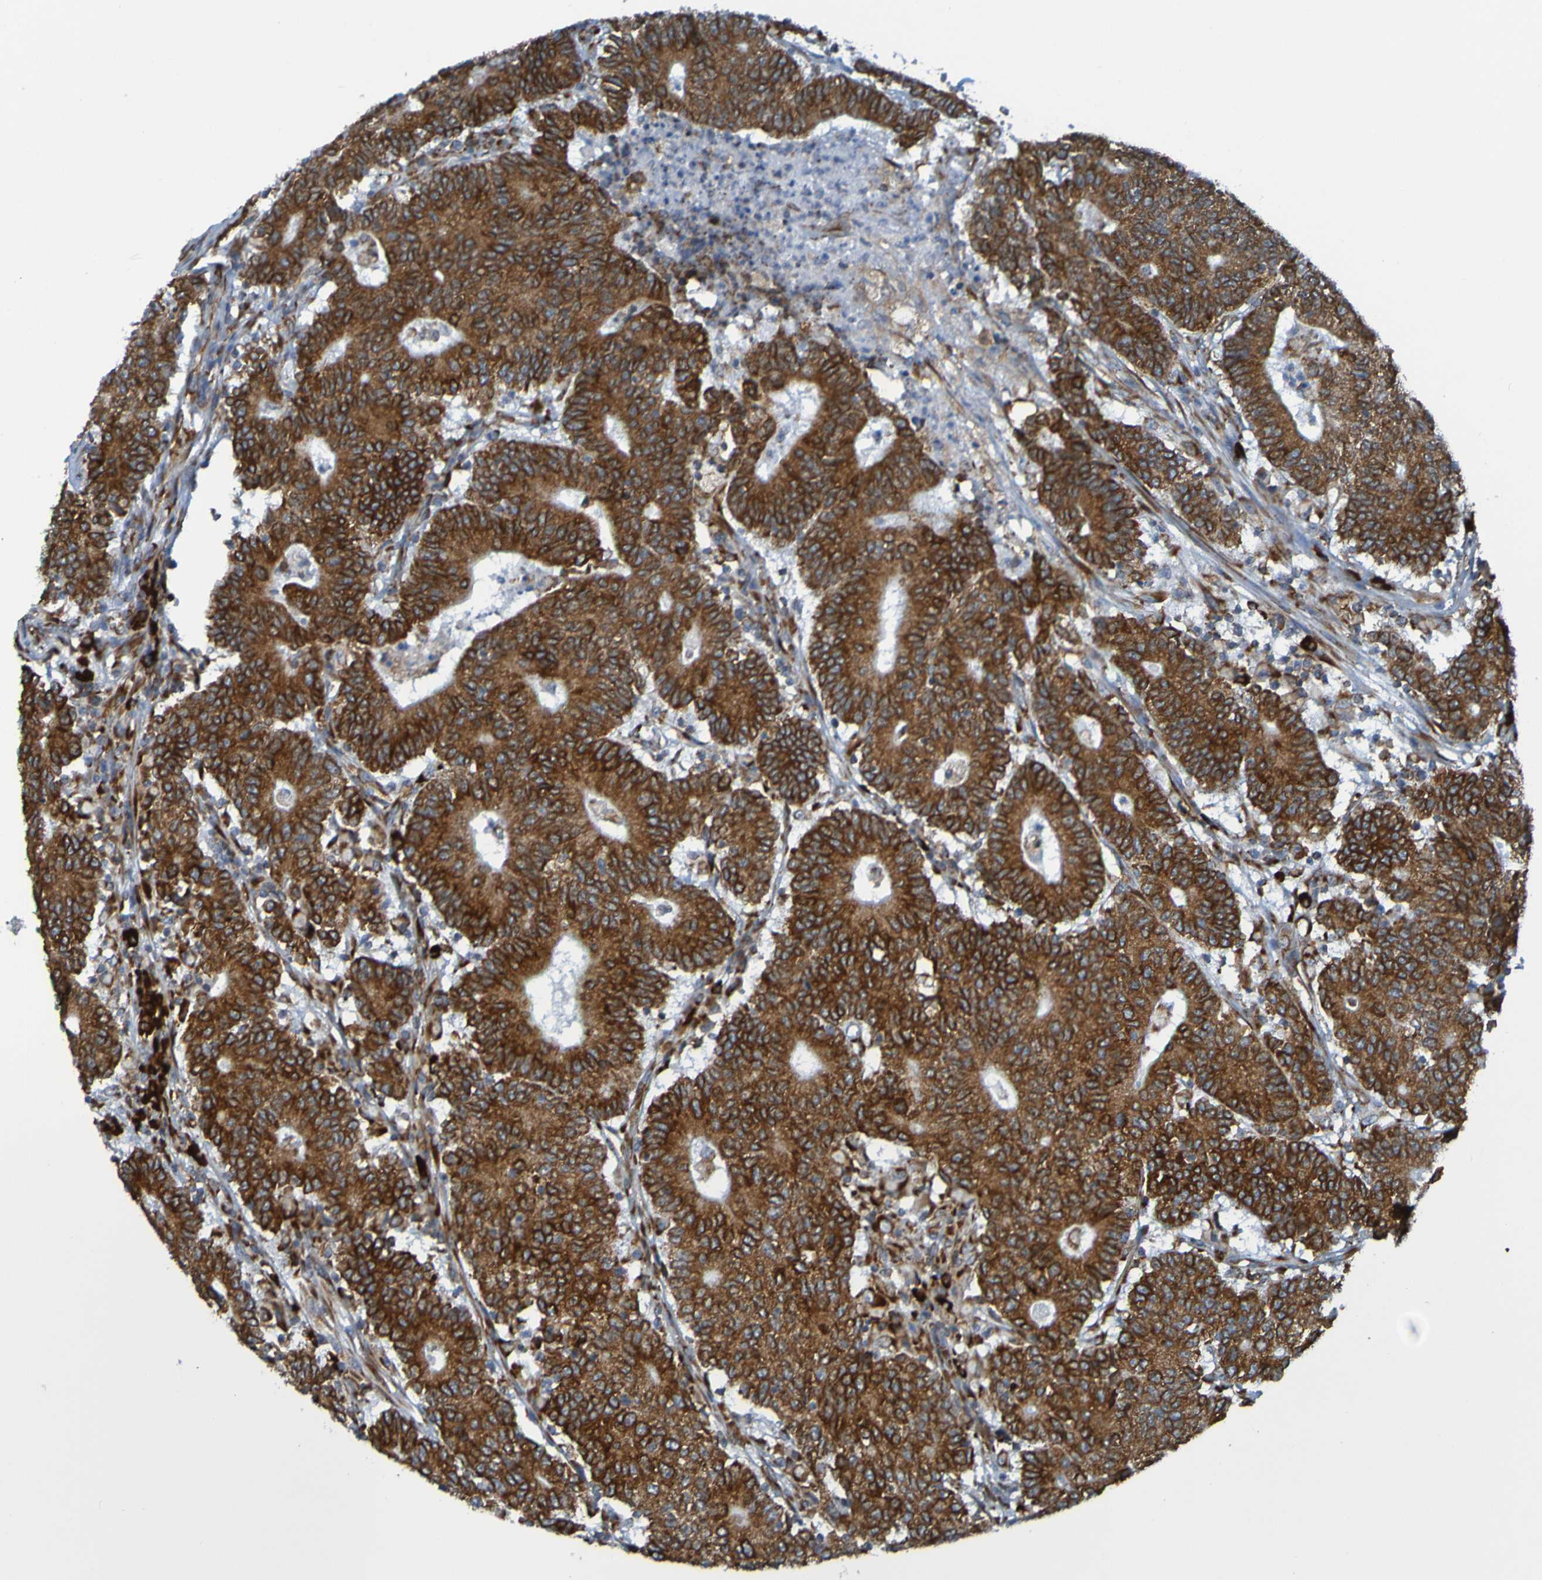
{"staining": {"intensity": "strong", "quantity": ">75%", "location": "cytoplasmic/membranous"}, "tissue": "colorectal cancer", "cell_type": "Tumor cells", "image_type": "cancer", "snomed": [{"axis": "morphology", "description": "Adenocarcinoma, NOS"}, {"axis": "topography", "description": "Rectum"}], "caption": "A brown stain shows strong cytoplasmic/membranous staining of a protein in human colorectal adenocarcinoma tumor cells.", "gene": "SSR1", "patient": {"sex": "female", "age": 57}}